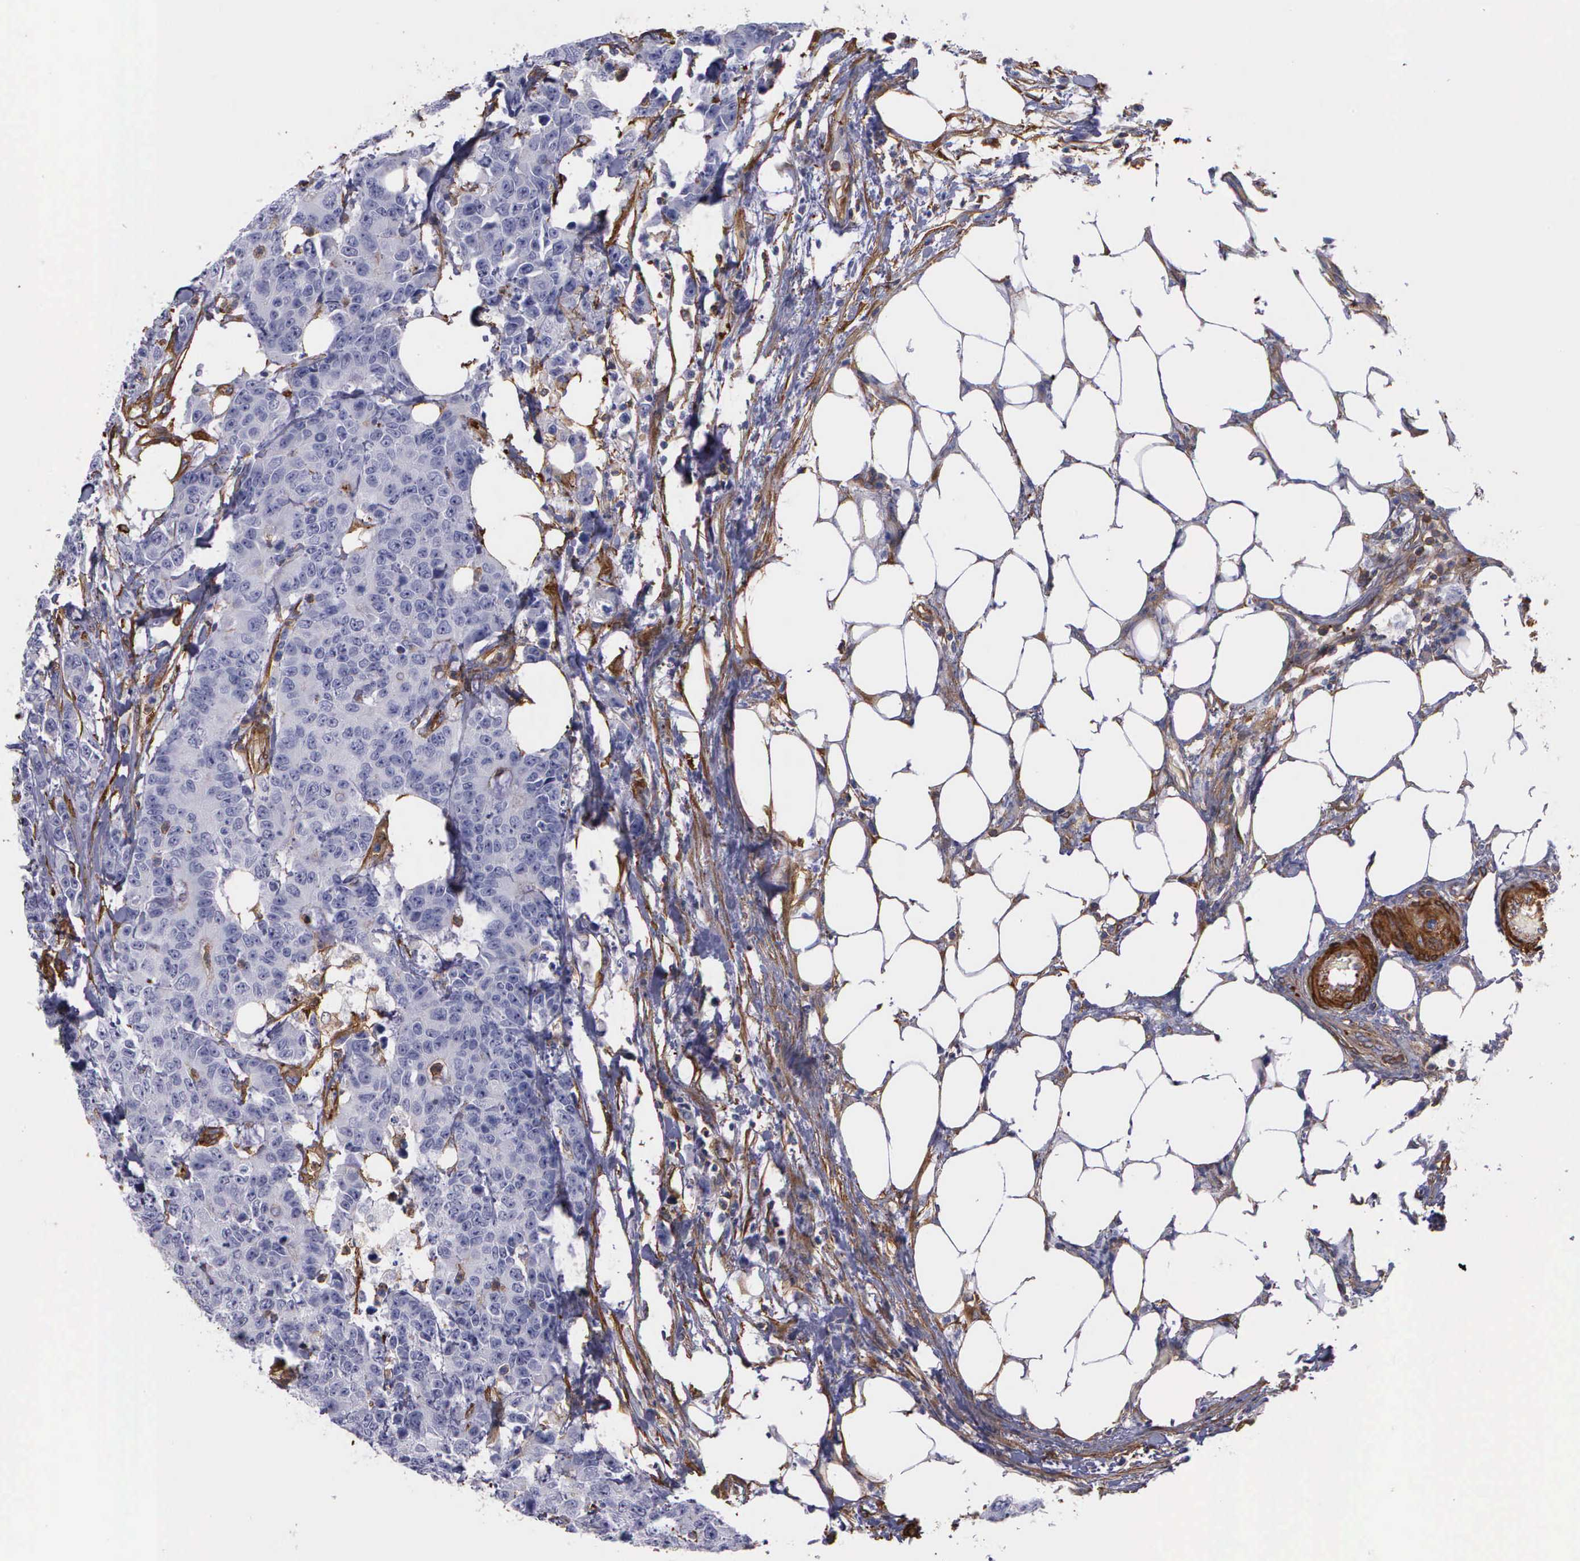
{"staining": {"intensity": "negative", "quantity": "none", "location": "none"}, "tissue": "colorectal cancer", "cell_type": "Tumor cells", "image_type": "cancer", "snomed": [{"axis": "morphology", "description": "Adenocarcinoma, NOS"}, {"axis": "topography", "description": "Colon"}], "caption": "The micrograph exhibits no staining of tumor cells in colorectal adenocarcinoma.", "gene": "FLNA", "patient": {"sex": "female", "age": 86}}